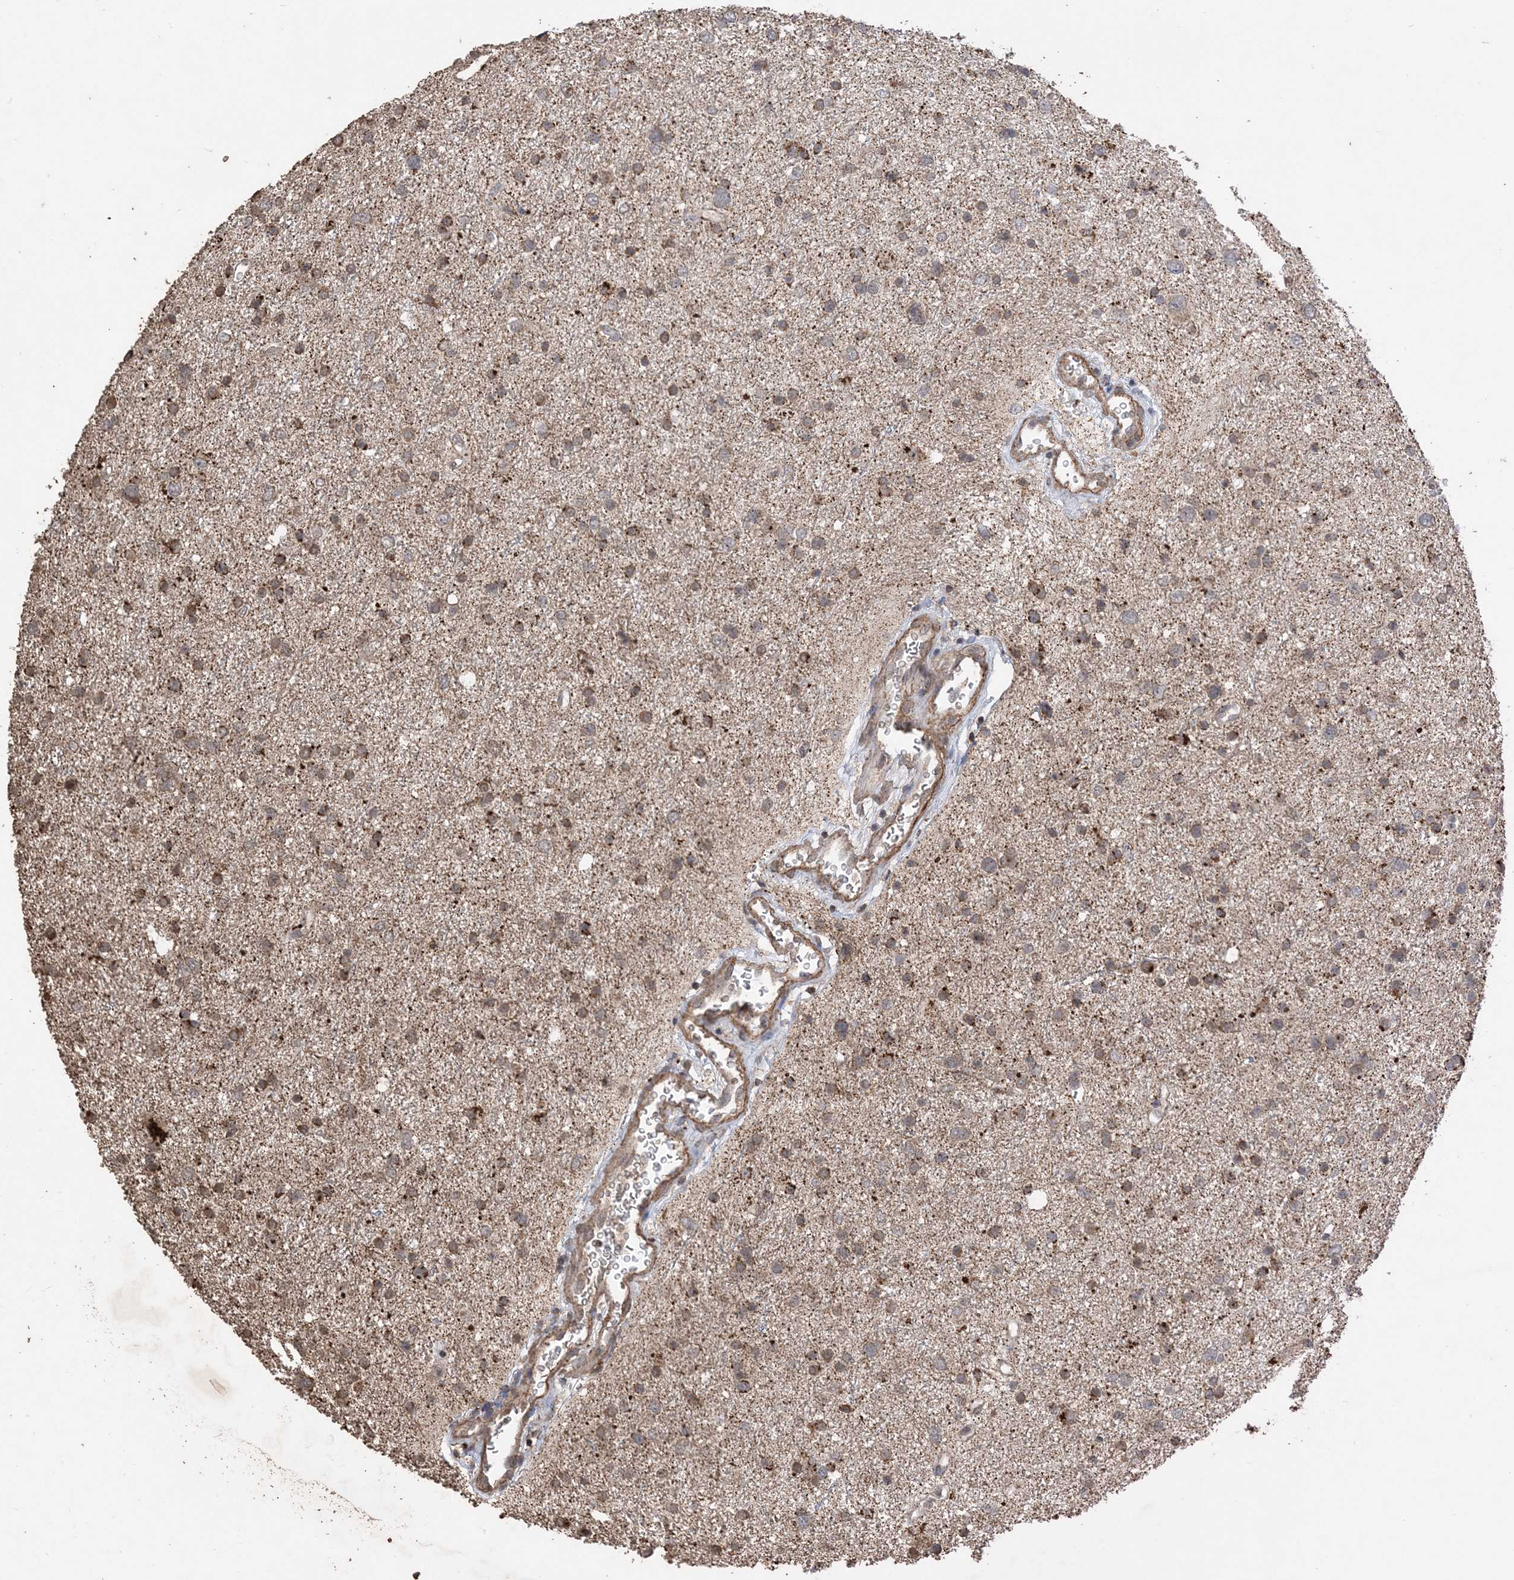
{"staining": {"intensity": "moderate", "quantity": ">75%", "location": "cytoplasmic/membranous"}, "tissue": "glioma", "cell_type": "Tumor cells", "image_type": "cancer", "snomed": [{"axis": "morphology", "description": "Glioma, malignant, Low grade"}, {"axis": "topography", "description": "Brain"}], "caption": "IHC (DAB) staining of glioma displays moderate cytoplasmic/membranous protein staining in approximately >75% of tumor cells.", "gene": "HPS4", "patient": {"sex": "female", "age": 37}}